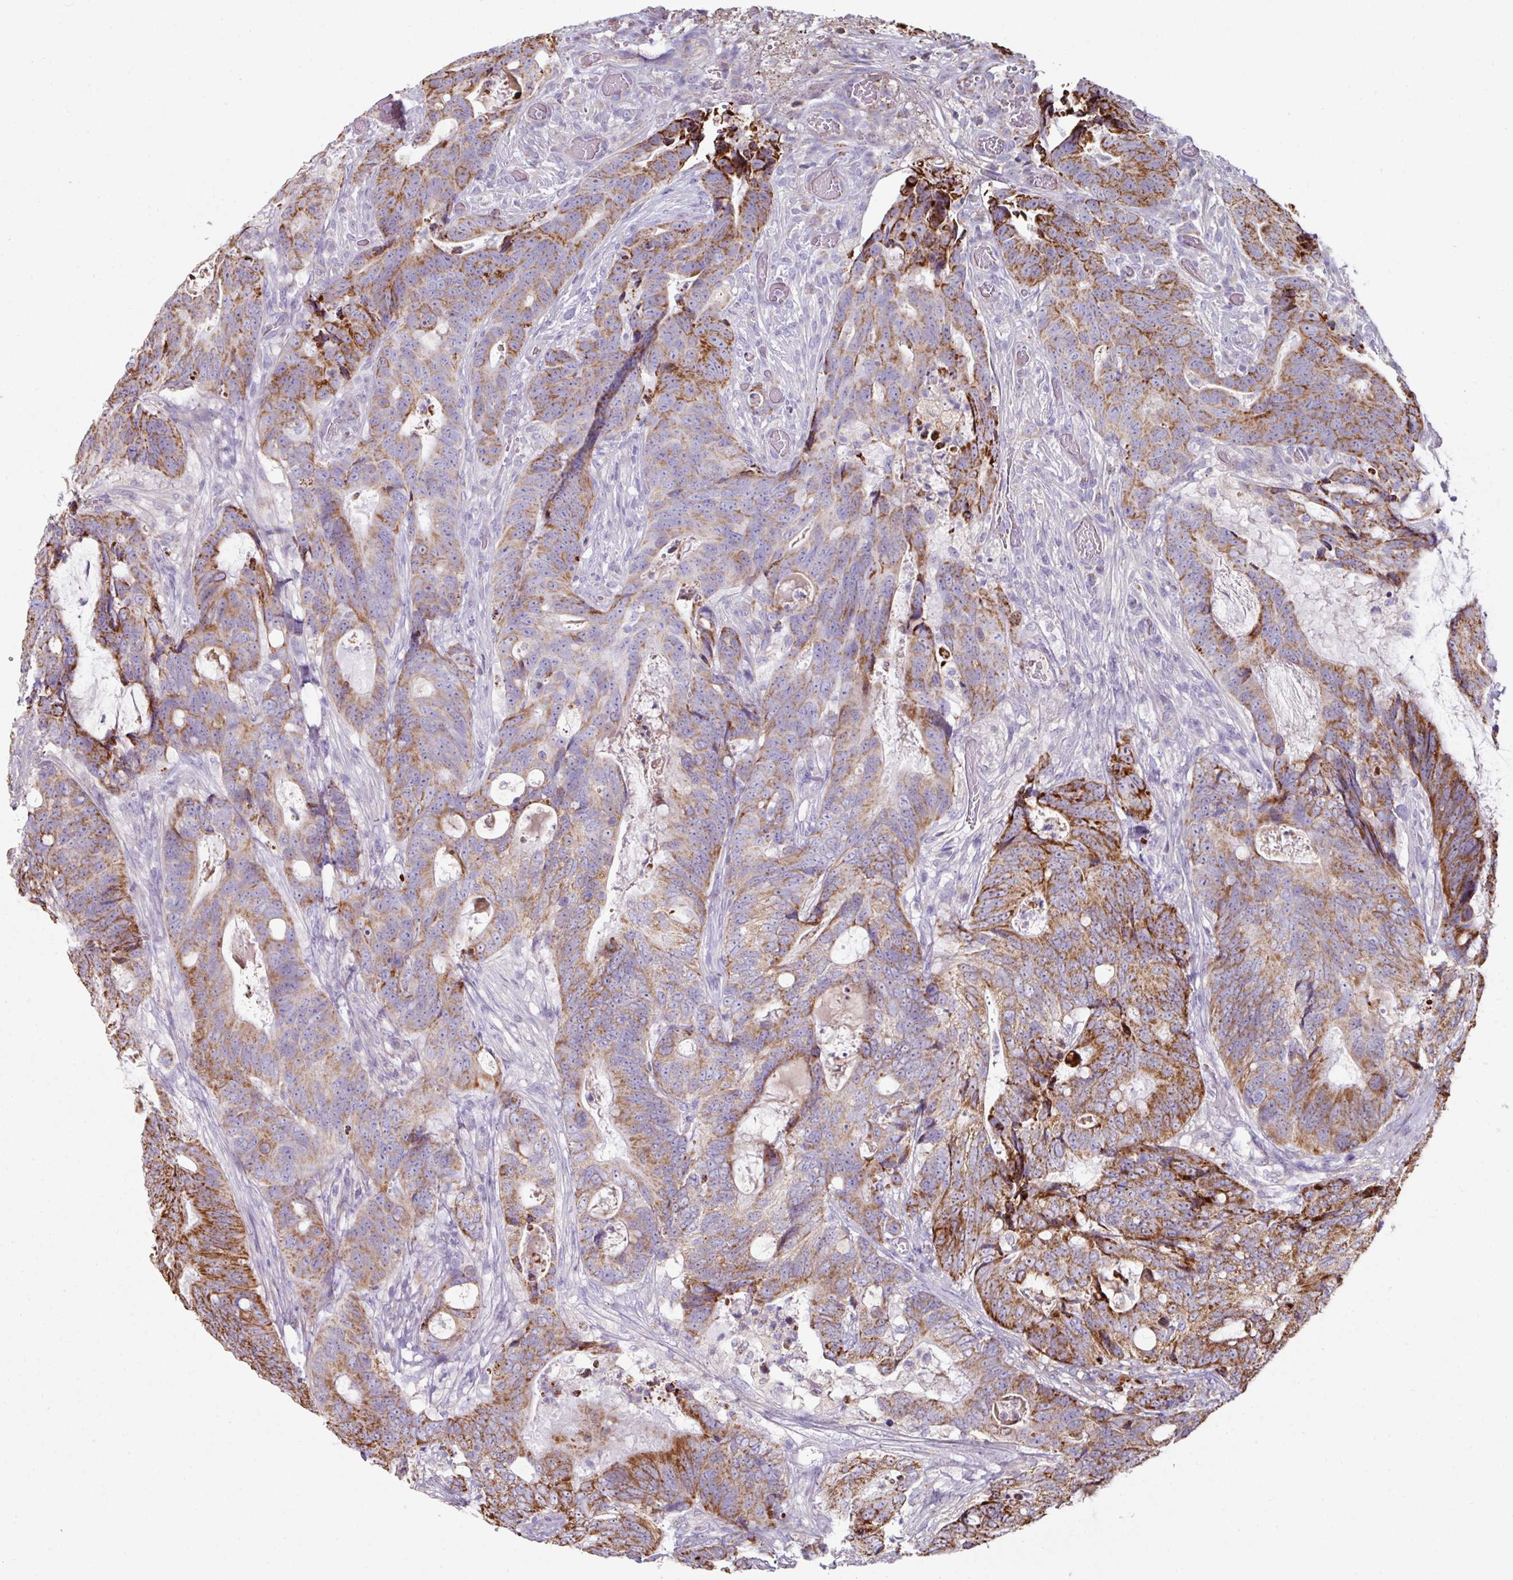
{"staining": {"intensity": "strong", "quantity": "25%-75%", "location": "cytoplasmic/membranous"}, "tissue": "colorectal cancer", "cell_type": "Tumor cells", "image_type": "cancer", "snomed": [{"axis": "morphology", "description": "Adenocarcinoma, NOS"}, {"axis": "topography", "description": "Colon"}], "caption": "Brown immunohistochemical staining in human colorectal adenocarcinoma exhibits strong cytoplasmic/membranous positivity in approximately 25%-75% of tumor cells.", "gene": "OR2D3", "patient": {"sex": "female", "age": 82}}